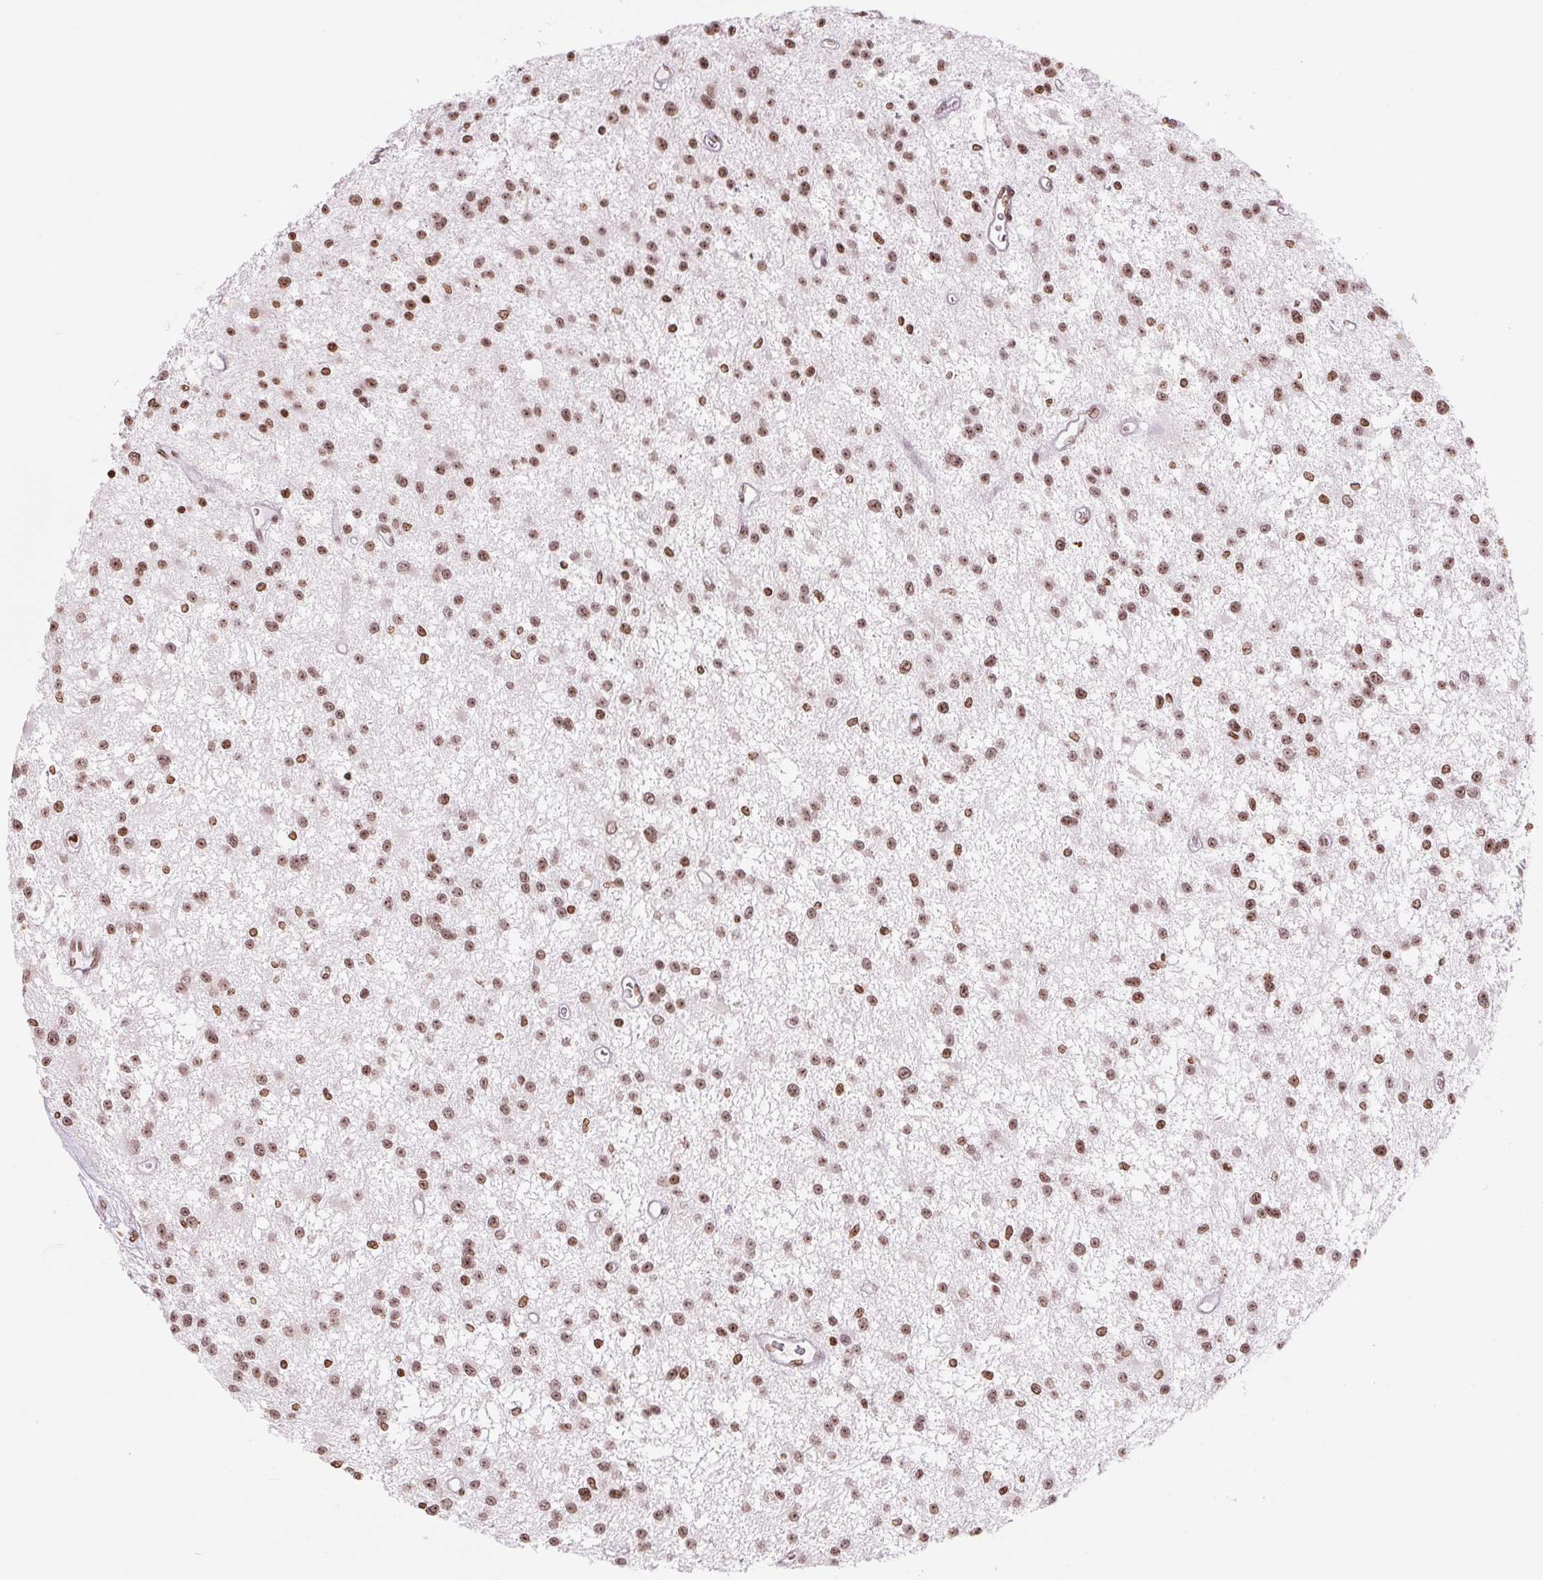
{"staining": {"intensity": "moderate", "quantity": ">75%", "location": "nuclear"}, "tissue": "glioma", "cell_type": "Tumor cells", "image_type": "cancer", "snomed": [{"axis": "morphology", "description": "Glioma, malignant, Low grade"}, {"axis": "topography", "description": "Brain"}], "caption": "Immunohistochemistry of human low-grade glioma (malignant) demonstrates medium levels of moderate nuclear positivity in about >75% of tumor cells. Using DAB (brown) and hematoxylin (blue) stains, captured at high magnification using brightfield microscopy.", "gene": "SMIM12", "patient": {"sex": "male", "age": 43}}